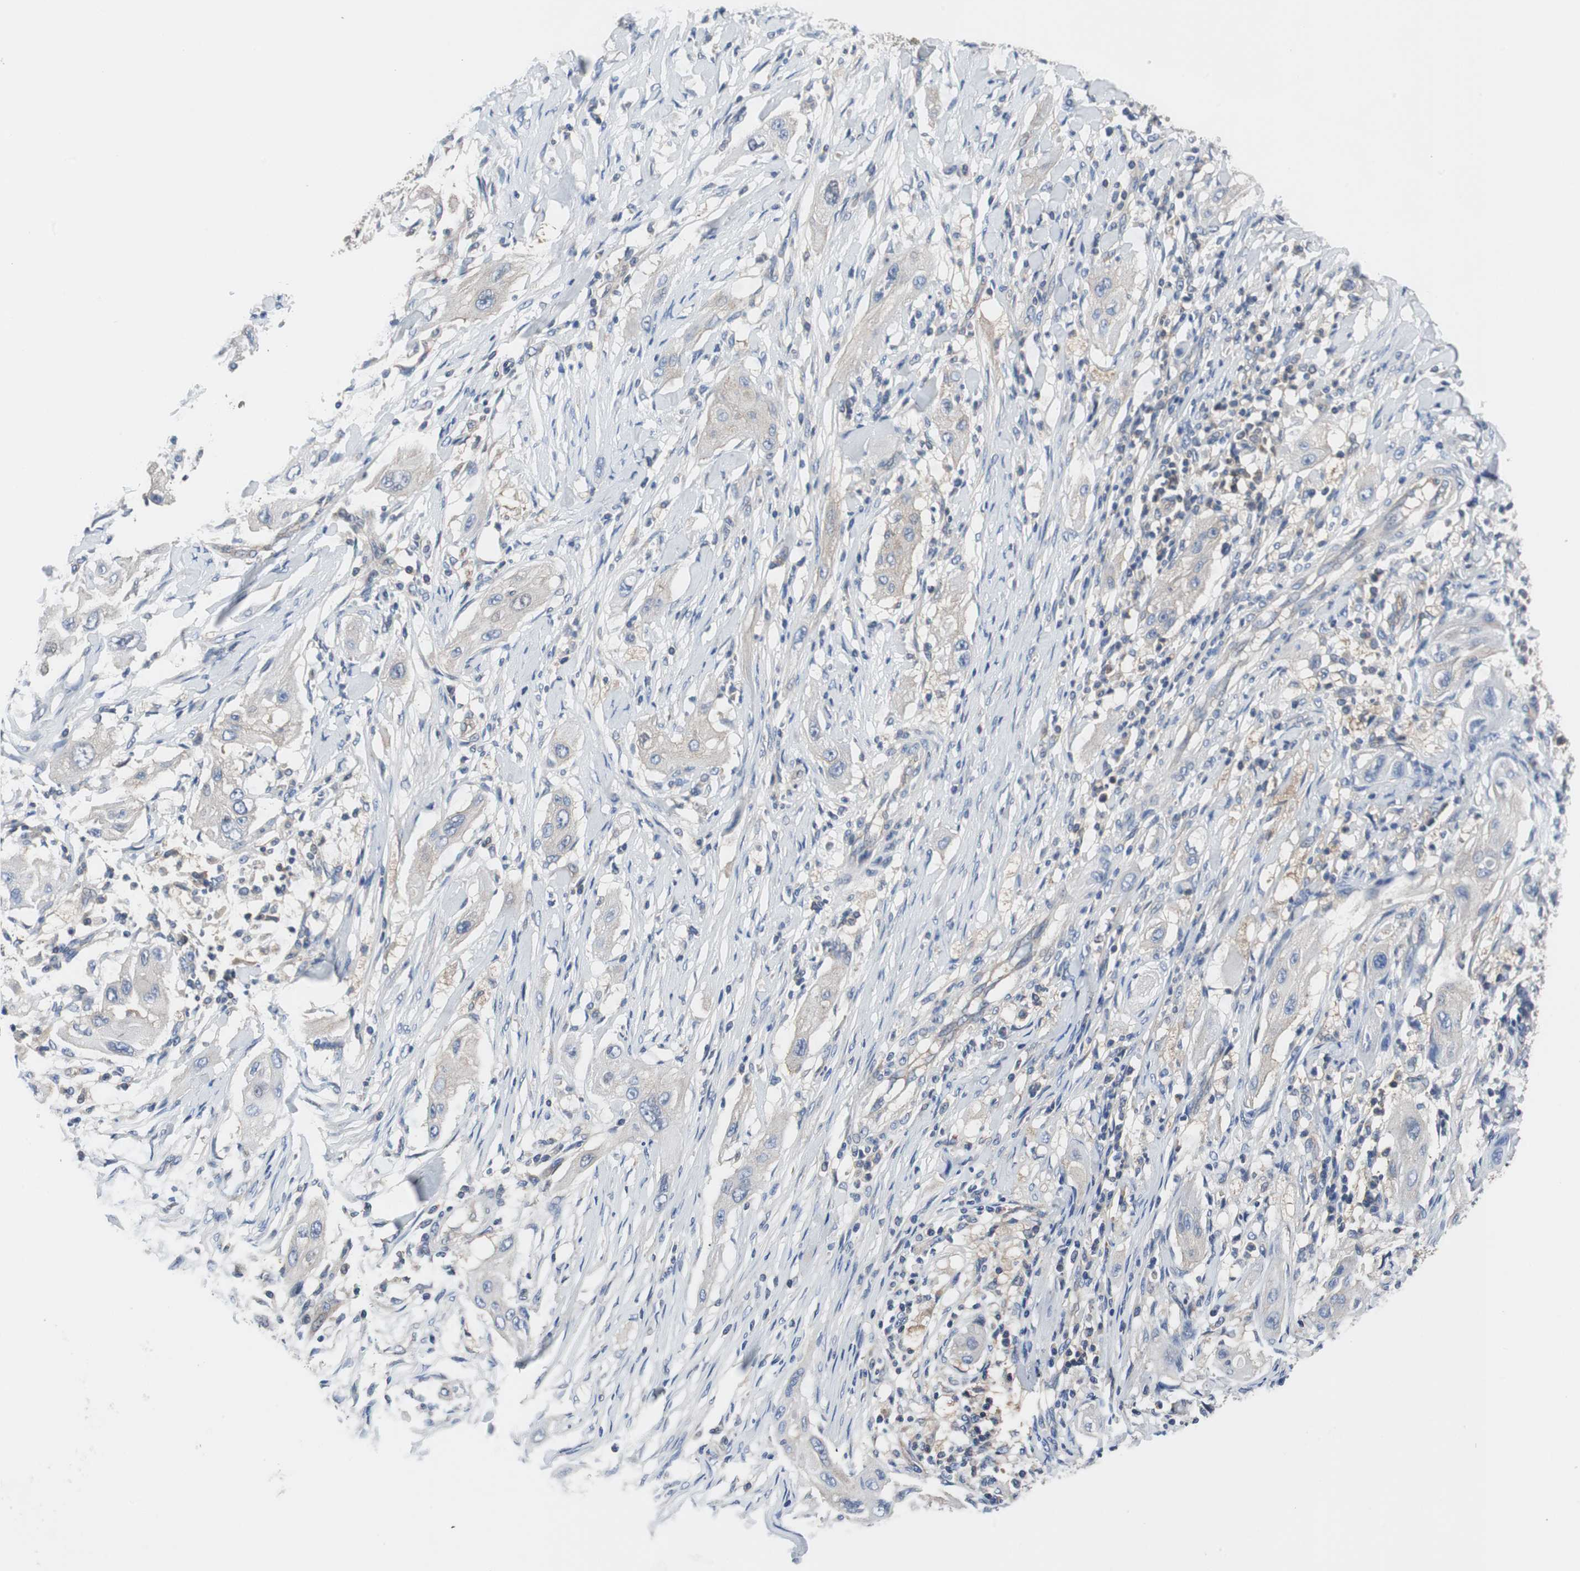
{"staining": {"intensity": "weak", "quantity": ">75%", "location": "cytoplasmic/membranous"}, "tissue": "lung cancer", "cell_type": "Tumor cells", "image_type": "cancer", "snomed": [{"axis": "morphology", "description": "Squamous cell carcinoma, NOS"}, {"axis": "topography", "description": "Lung"}], "caption": "Immunohistochemical staining of human lung cancer demonstrates low levels of weak cytoplasmic/membranous positivity in approximately >75% of tumor cells.", "gene": "BRAF", "patient": {"sex": "female", "age": 47}}